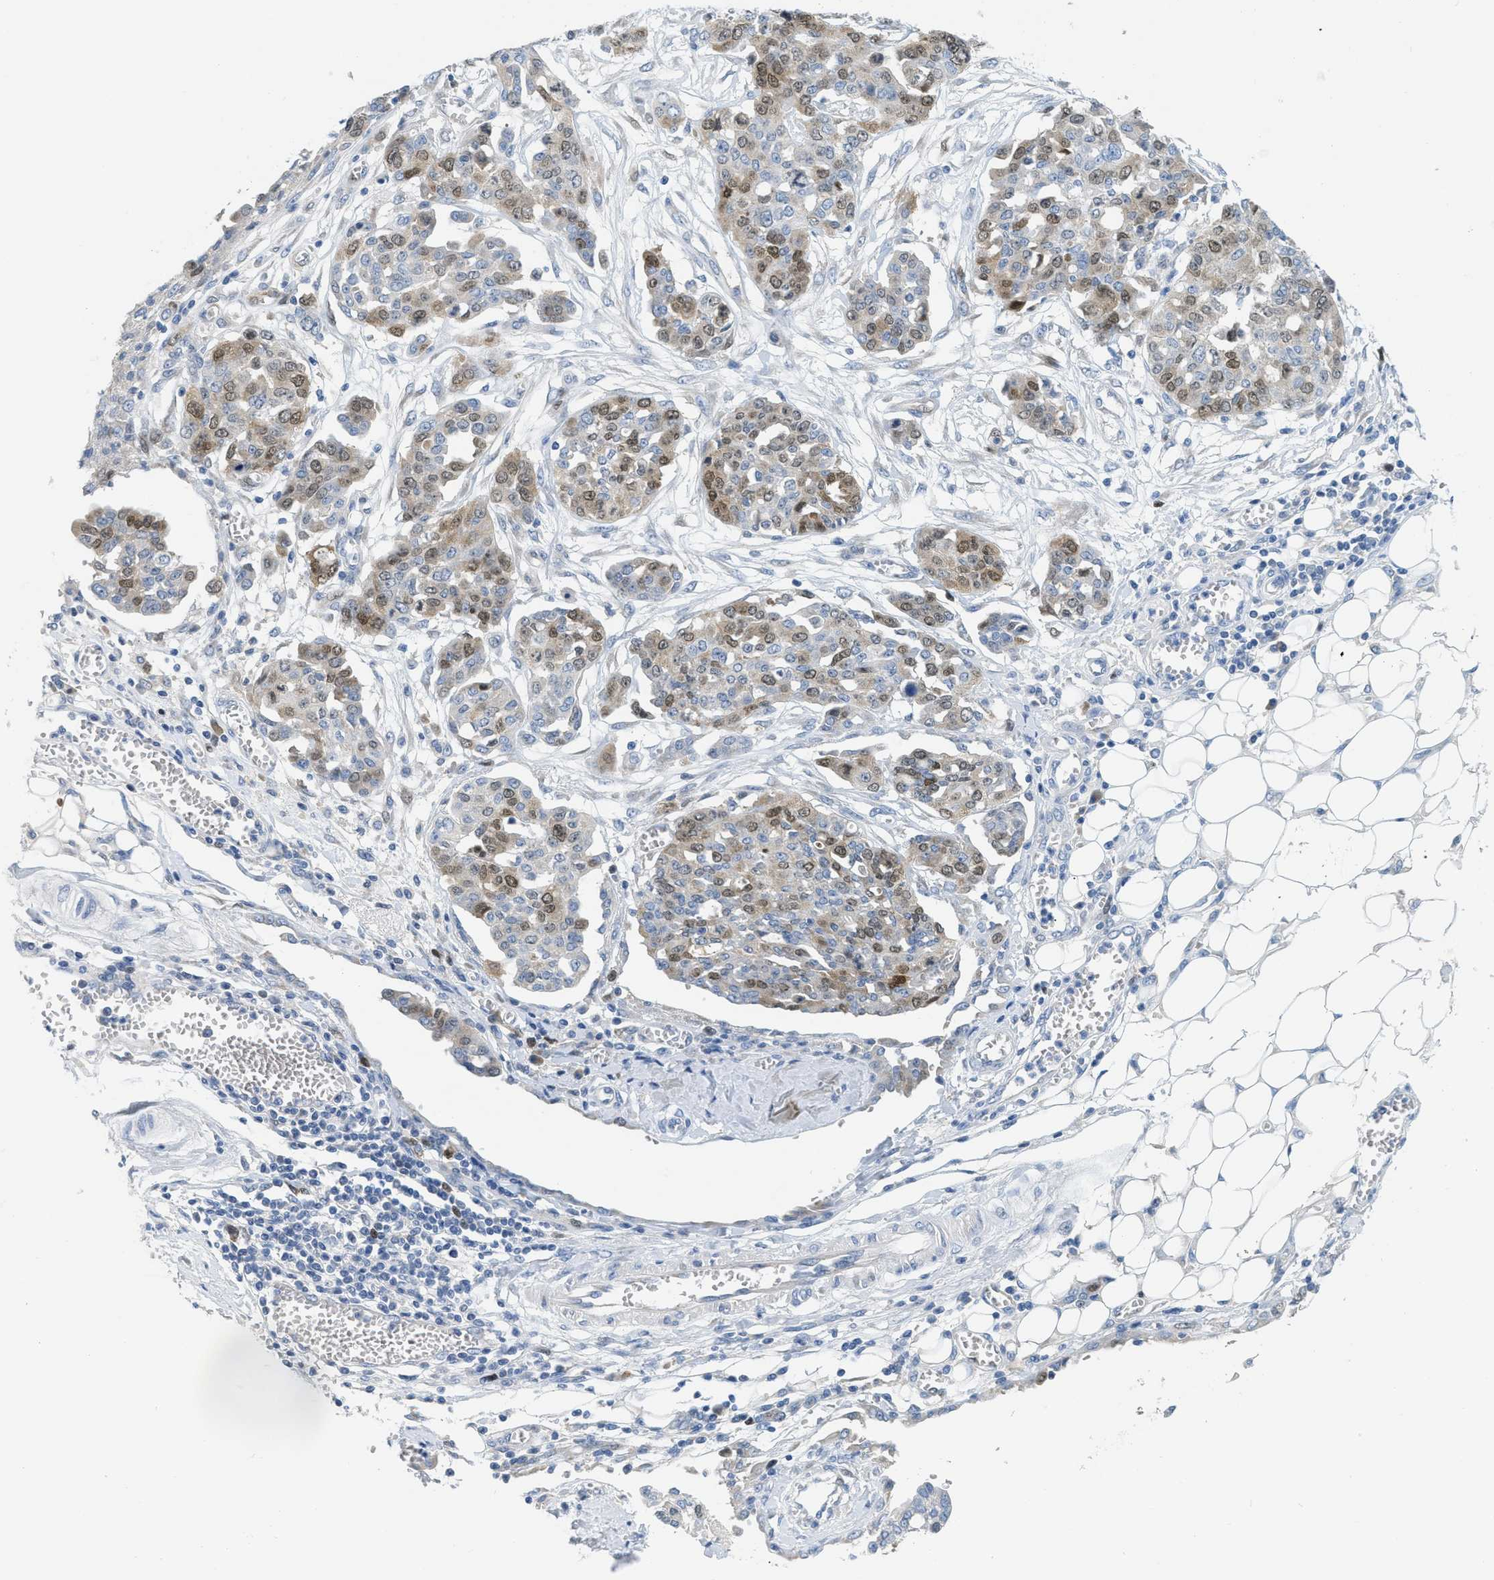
{"staining": {"intensity": "moderate", "quantity": ">75%", "location": "cytoplasmic/membranous,nuclear"}, "tissue": "ovarian cancer", "cell_type": "Tumor cells", "image_type": "cancer", "snomed": [{"axis": "morphology", "description": "Cystadenocarcinoma, serous, NOS"}, {"axis": "topography", "description": "Soft tissue"}, {"axis": "topography", "description": "Ovary"}], "caption": "Protein expression analysis of human ovarian cancer (serous cystadenocarcinoma) reveals moderate cytoplasmic/membranous and nuclear staining in about >75% of tumor cells. The staining is performed using DAB brown chromogen to label protein expression. The nuclei are counter-stained blue using hematoxylin.", "gene": "ORC6", "patient": {"sex": "female", "age": 57}}